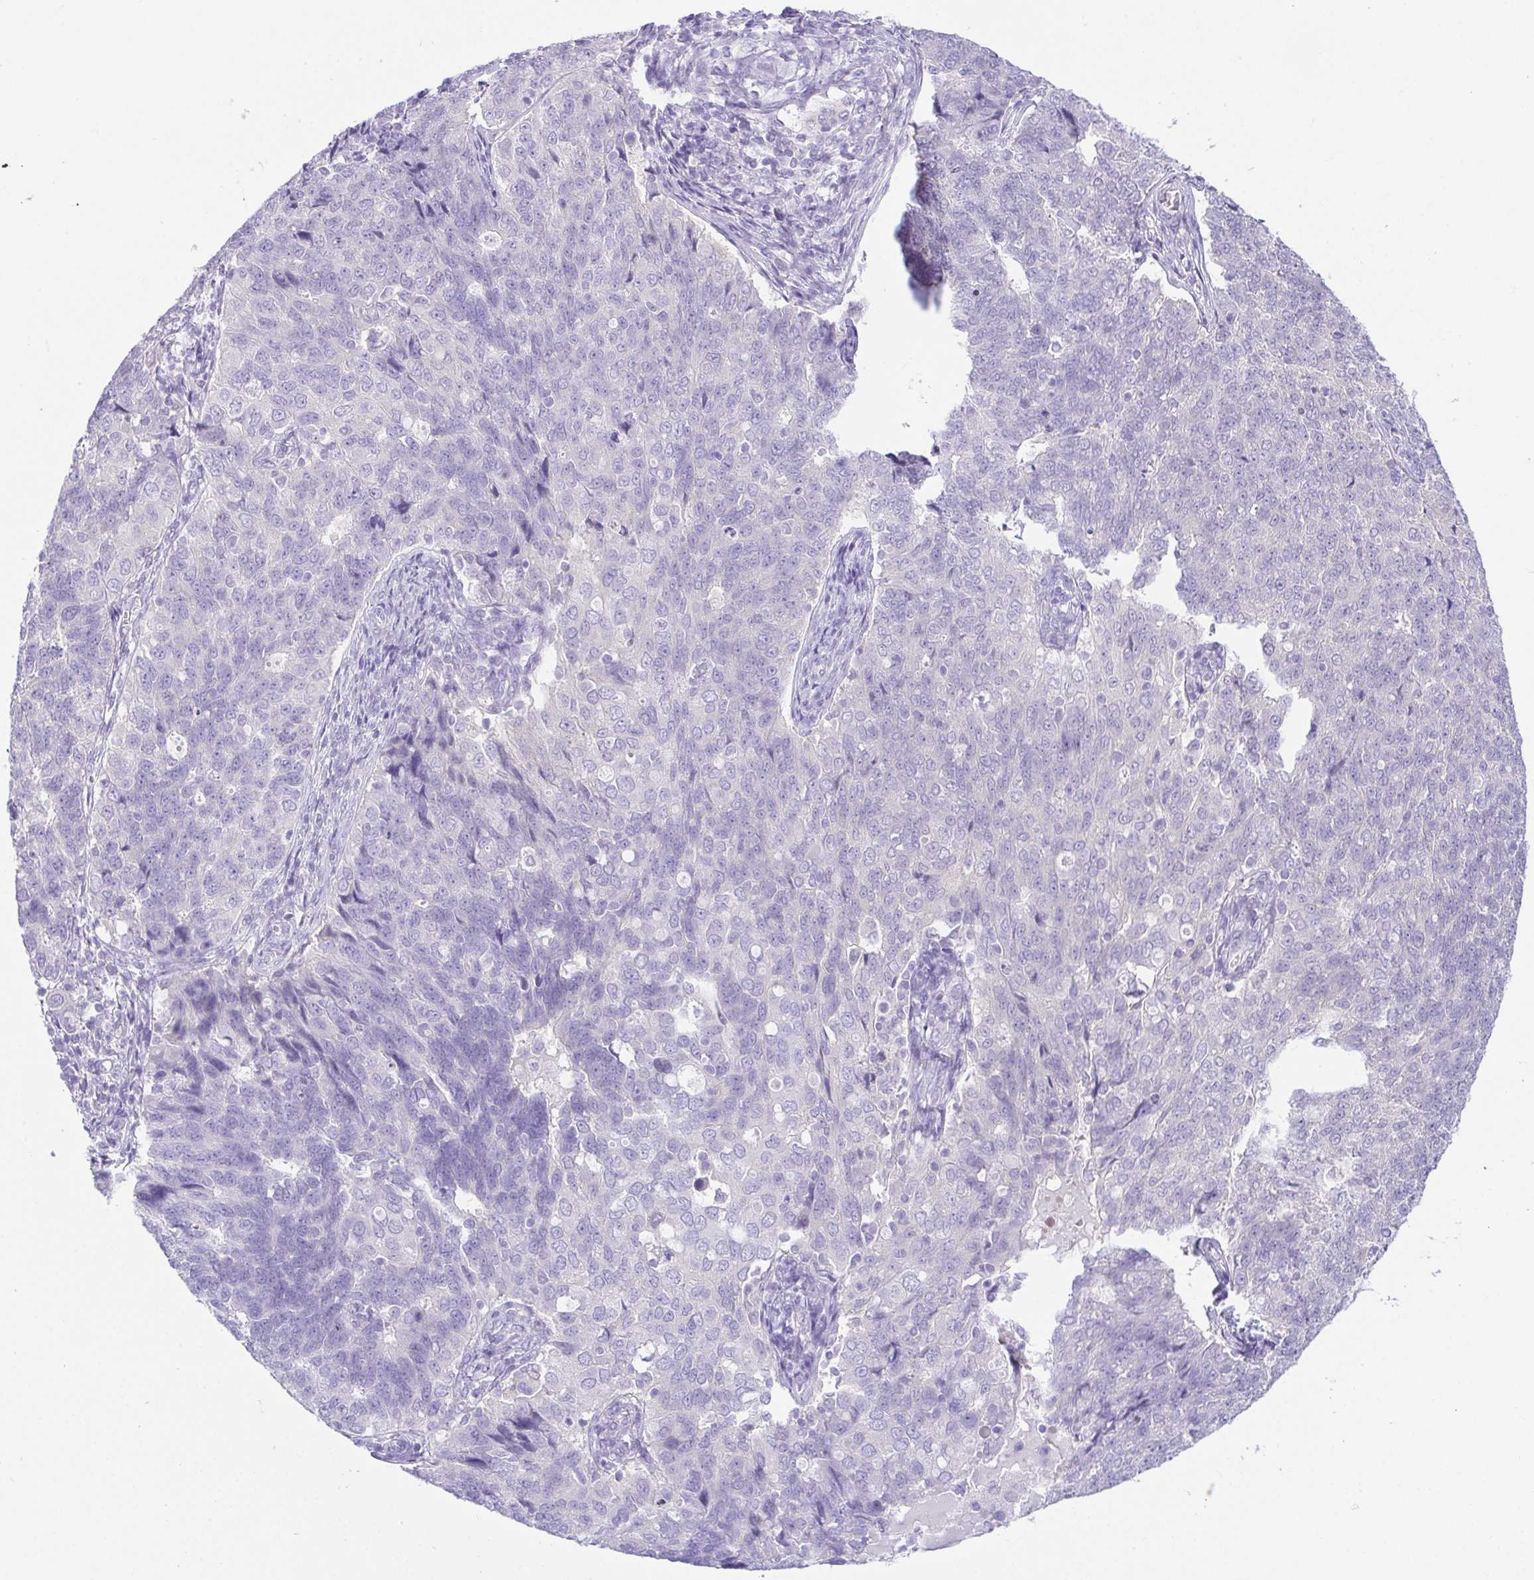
{"staining": {"intensity": "negative", "quantity": "none", "location": "none"}, "tissue": "endometrial cancer", "cell_type": "Tumor cells", "image_type": "cancer", "snomed": [{"axis": "morphology", "description": "Adenocarcinoma, NOS"}, {"axis": "topography", "description": "Endometrium"}], "caption": "Endometrial cancer (adenocarcinoma) was stained to show a protein in brown. There is no significant positivity in tumor cells. (DAB (3,3'-diaminobenzidine) immunohistochemistry with hematoxylin counter stain).", "gene": "KRTDAP", "patient": {"sex": "female", "age": 43}}